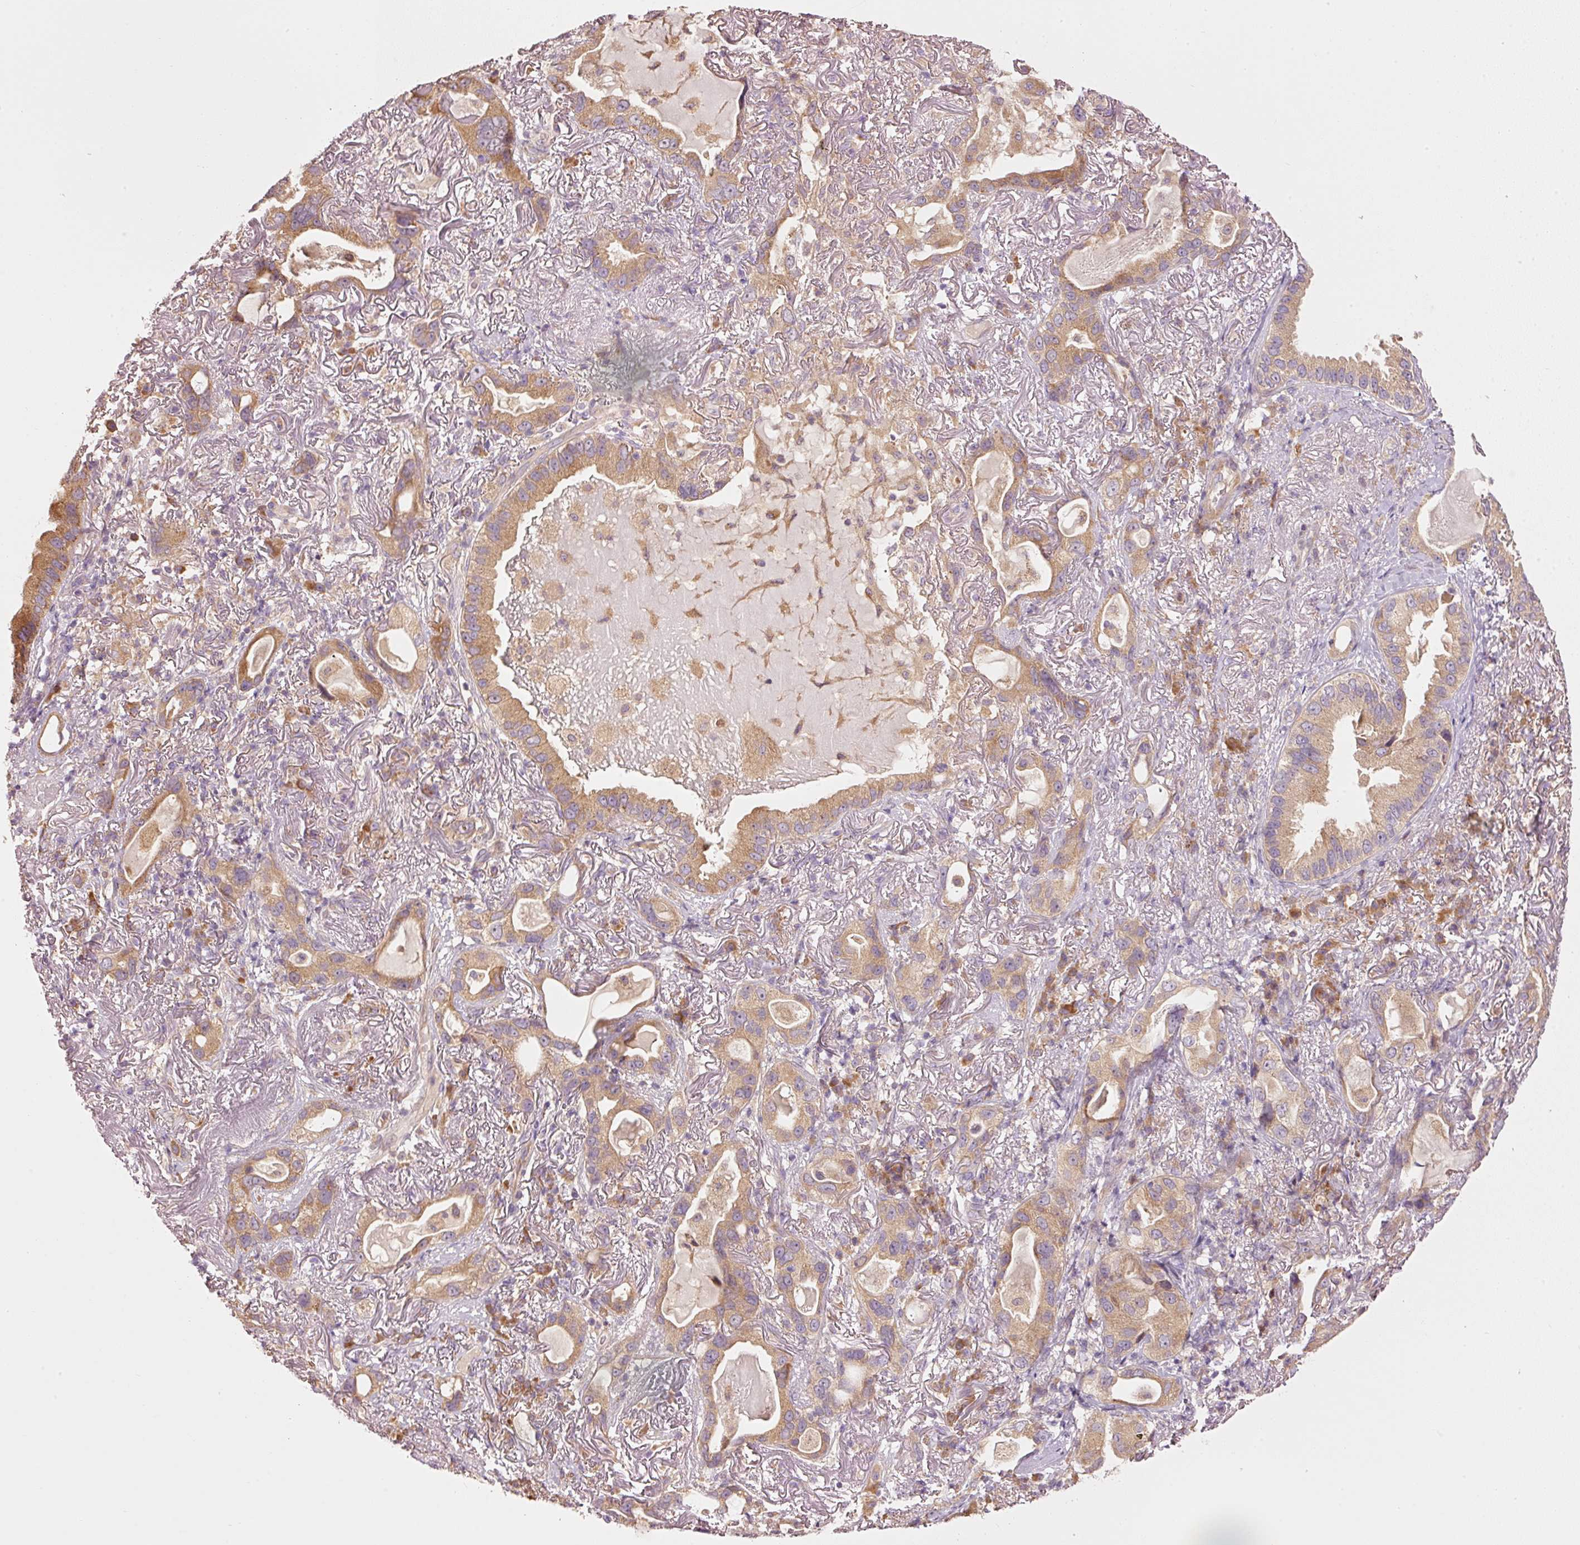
{"staining": {"intensity": "moderate", "quantity": ">75%", "location": "cytoplasmic/membranous"}, "tissue": "lung cancer", "cell_type": "Tumor cells", "image_type": "cancer", "snomed": [{"axis": "morphology", "description": "Adenocarcinoma, NOS"}, {"axis": "topography", "description": "Lung"}], "caption": "IHC (DAB (3,3'-diaminobenzidine)) staining of lung cancer exhibits moderate cytoplasmic/membranous protein positivity in about >75% of tumor cells.", "gene": "MAP10", "patient": {"sex": "female", "age": 69}}